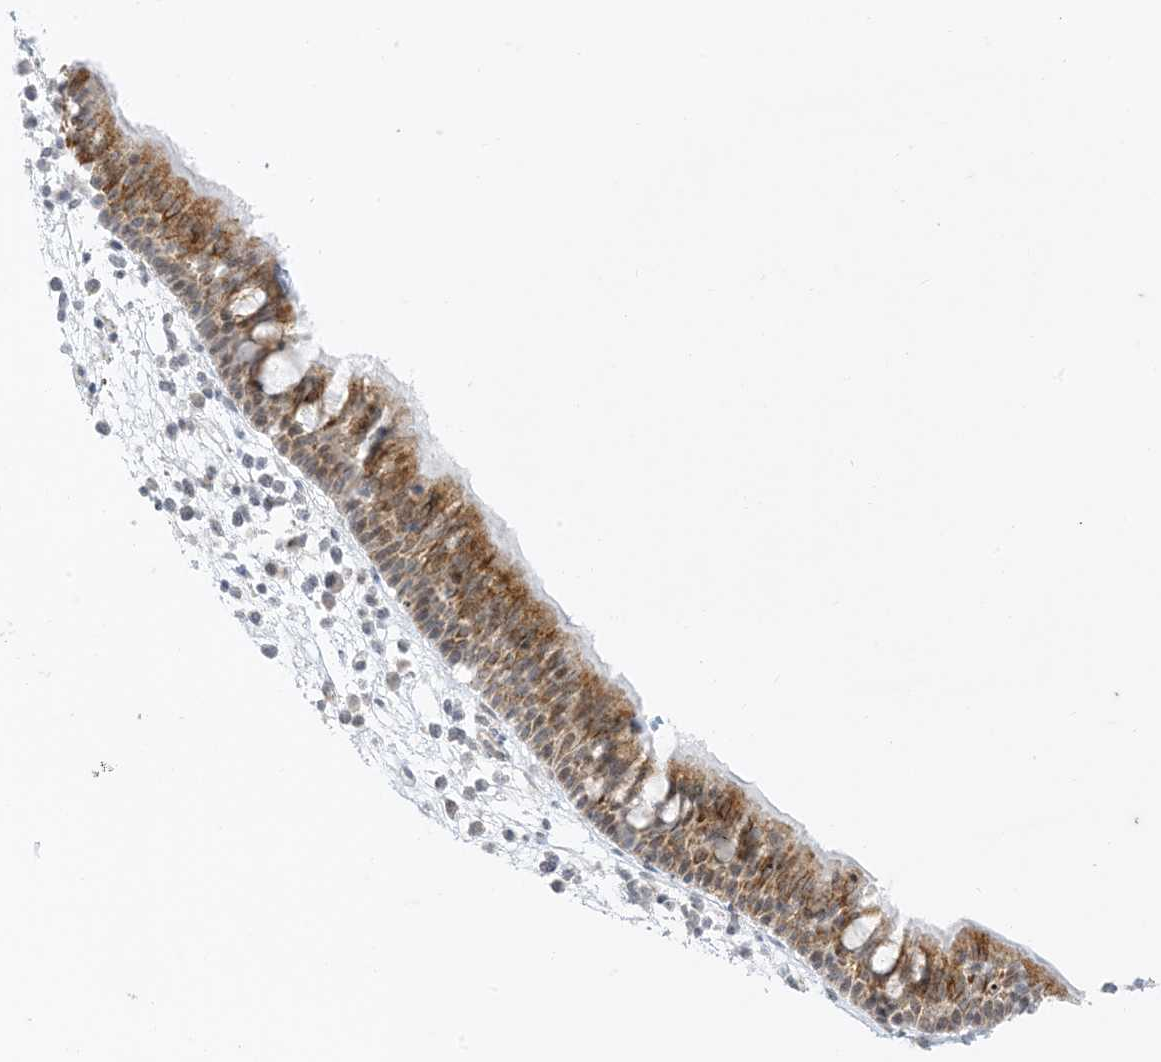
{"staining": {"intensity": "moderate", "quantity": ">75%", "location": "cytoplasmic/membranous"}, "tissue": "nasopharynx", "cell_type": "Respiratory epithelial cells", "image_type": "normal", "snomed": [{"axis": "morphology", "description": "Normal tissue, NOS"}, {"axis": "morphology", "description": "Inflammation, NOS"}, {"axis": "morphology", "description": "Malignant melanoma, Metastatic site"}, {"axis": "topography", "description": "Nasopharynx"}], "caption": "Normal nasopharynx was stained to show a protein in brown. There is medium levels of moderate cytoplasmic/membranous expression in approximately >75% of respiratory epithelial cells. (Brightfield microscopy of DAB IHC at high magnification).", "gene": "RAC1", "patient": {"sex": "male", "age": 70}}